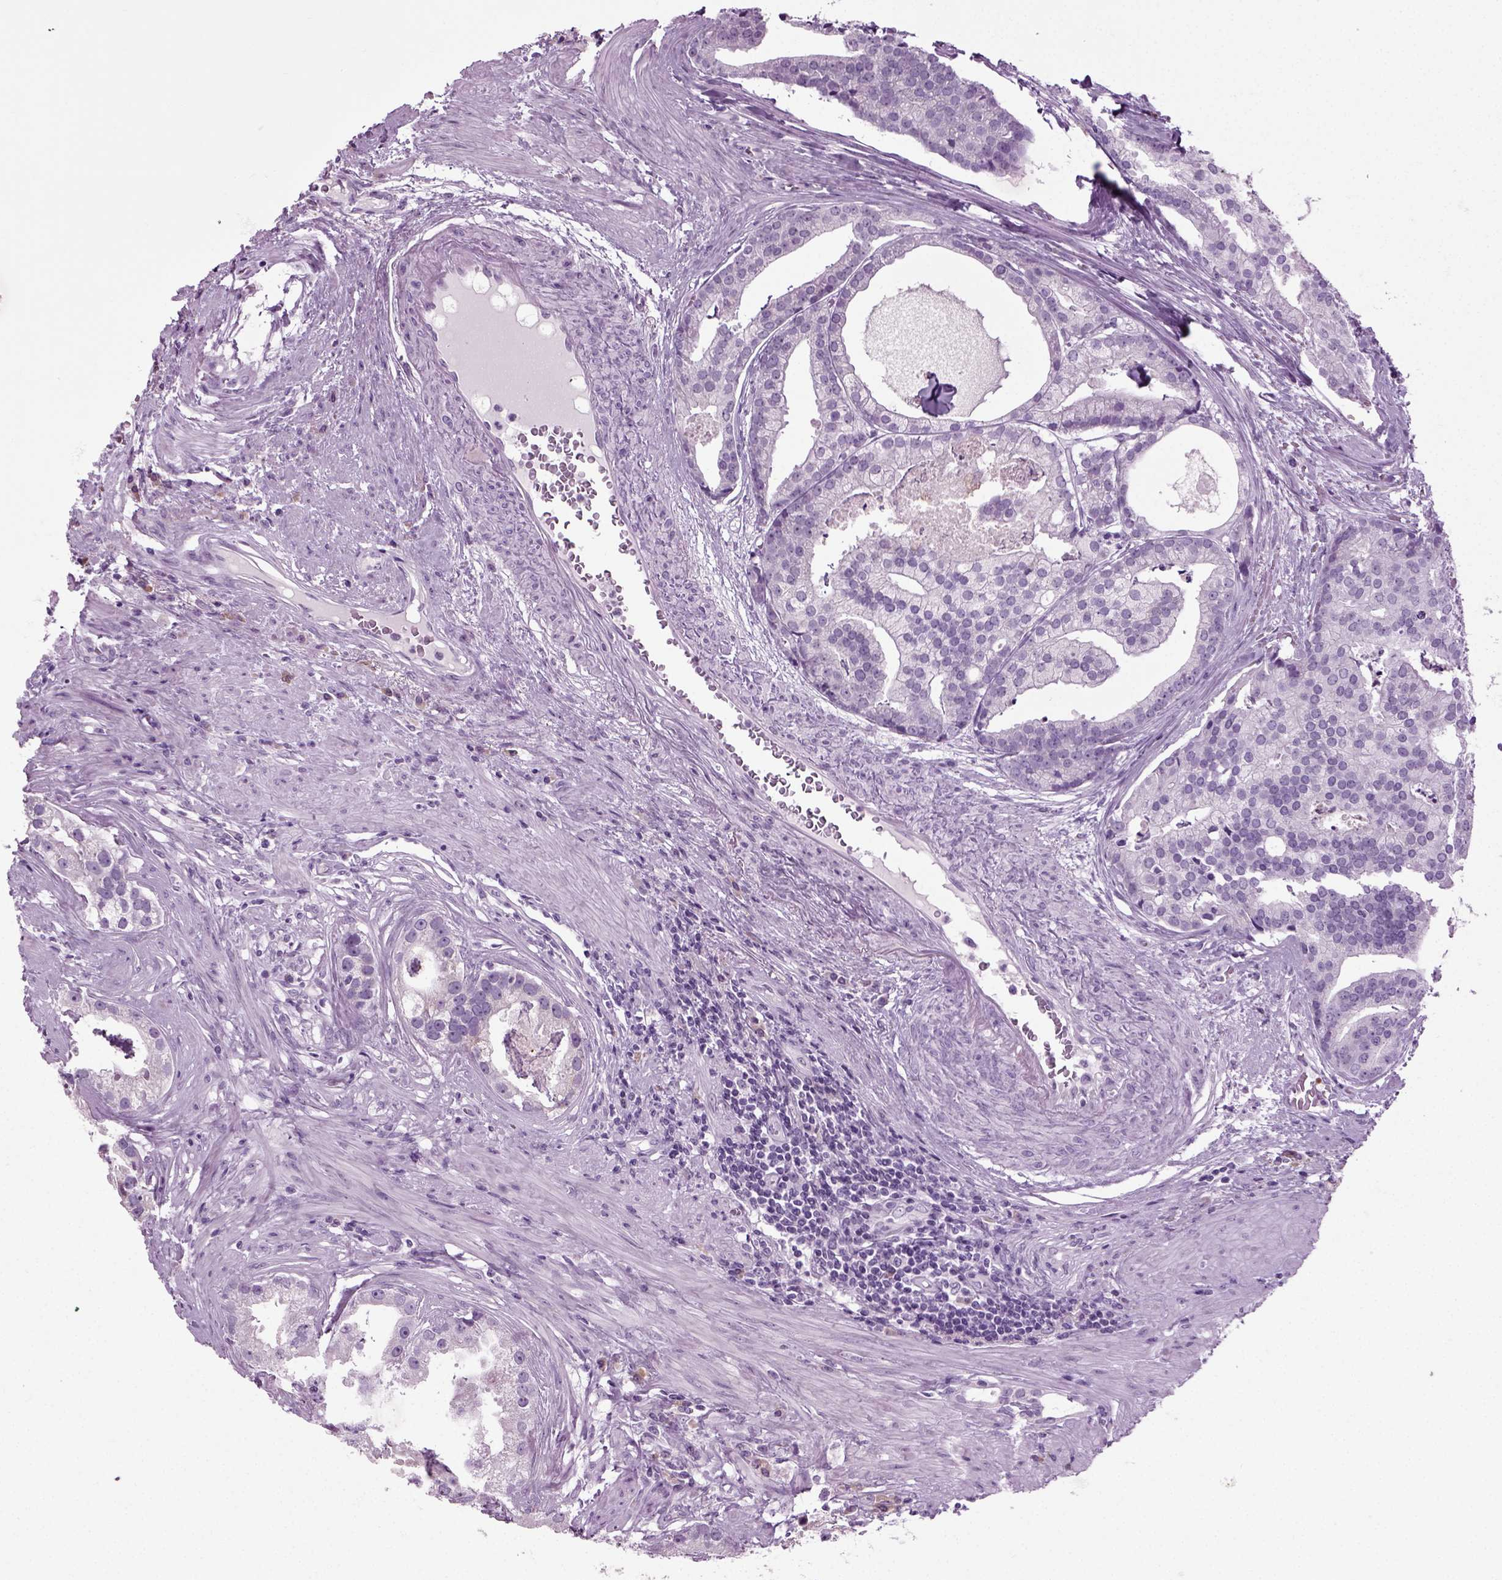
{"staining": {"intensity": "negative", "quantity": "none", "location": "none"}, "tissue": "prostate cancer", "cell_type": "Tumor cells", "image_type": "cancer", "snomed": [{"axis": "morphology", "description": "Adenocarcinoma, NOS"}, {"axis": "topography", "description": "Prostate and seminal vesicle, NOS"}, {"axis": "topography", "description": "Prostate"}], "caption": "This is a micrograph of immunohistochemistry staining of prostate cancer, which shows no expression in tumor cells. (IHC, brightfield microscopy, high magnification).", "gene": "PRLH", "patient": {"sex": "male", "age": 44}}